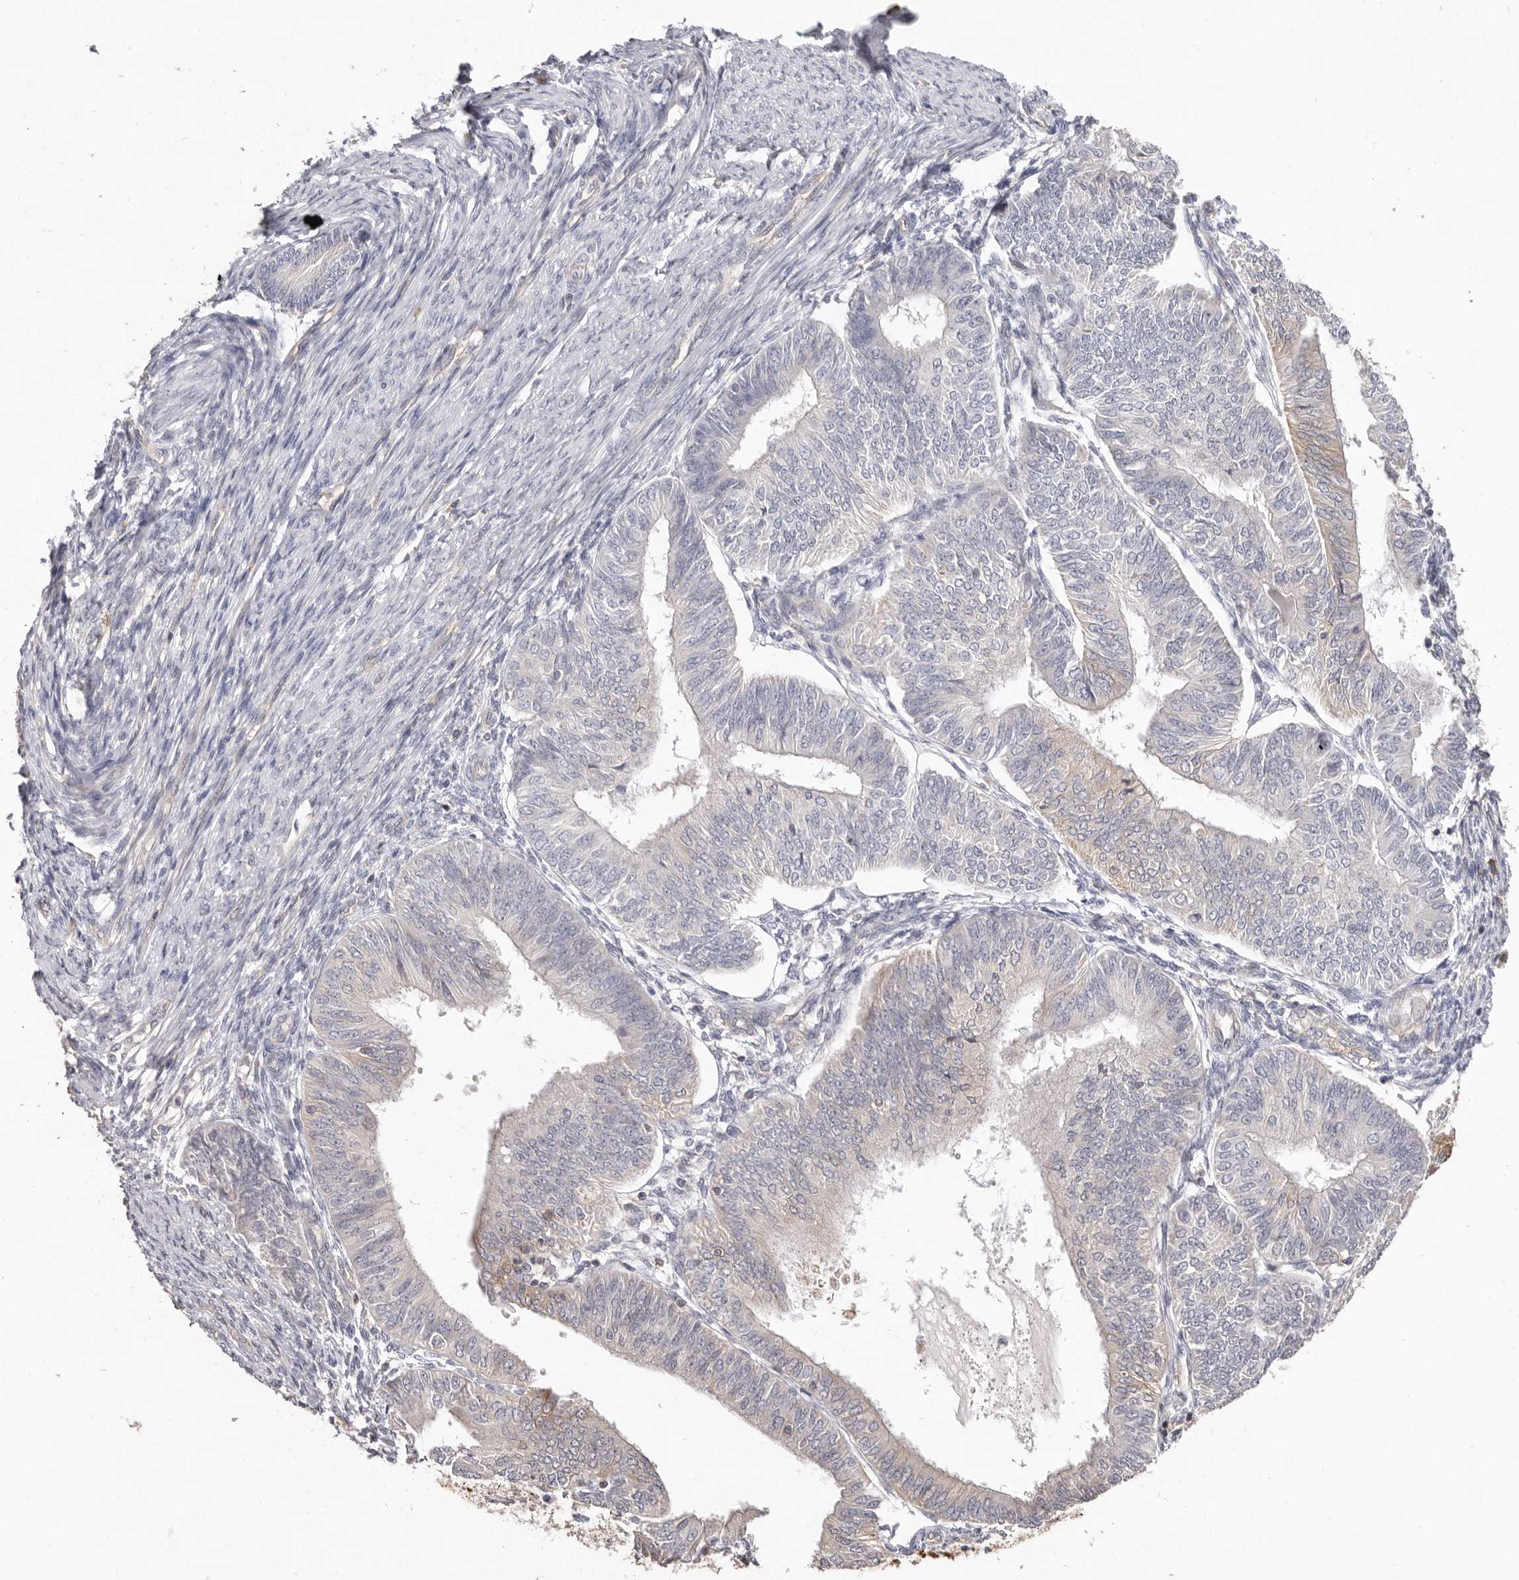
{"staining": {"intensity": "weak", "quantity": "<25%", "location": "cytoplasmic/membranous"}, "tissue": "endometrial cancer", "cell_type": "Tumor cells", "image_type": "cancer", "snomed": [{"axis": "morphology", "description": "Adenocarcinoma, NOS"}, {"axis": "topography", "description": "Endometrium"}], "caption": "IHC of adenocarcinoma (endometrial) reveals no staining in tumor cells.", "gene": "MMACHC", "patient": {"sex": "female", "age": 58}}